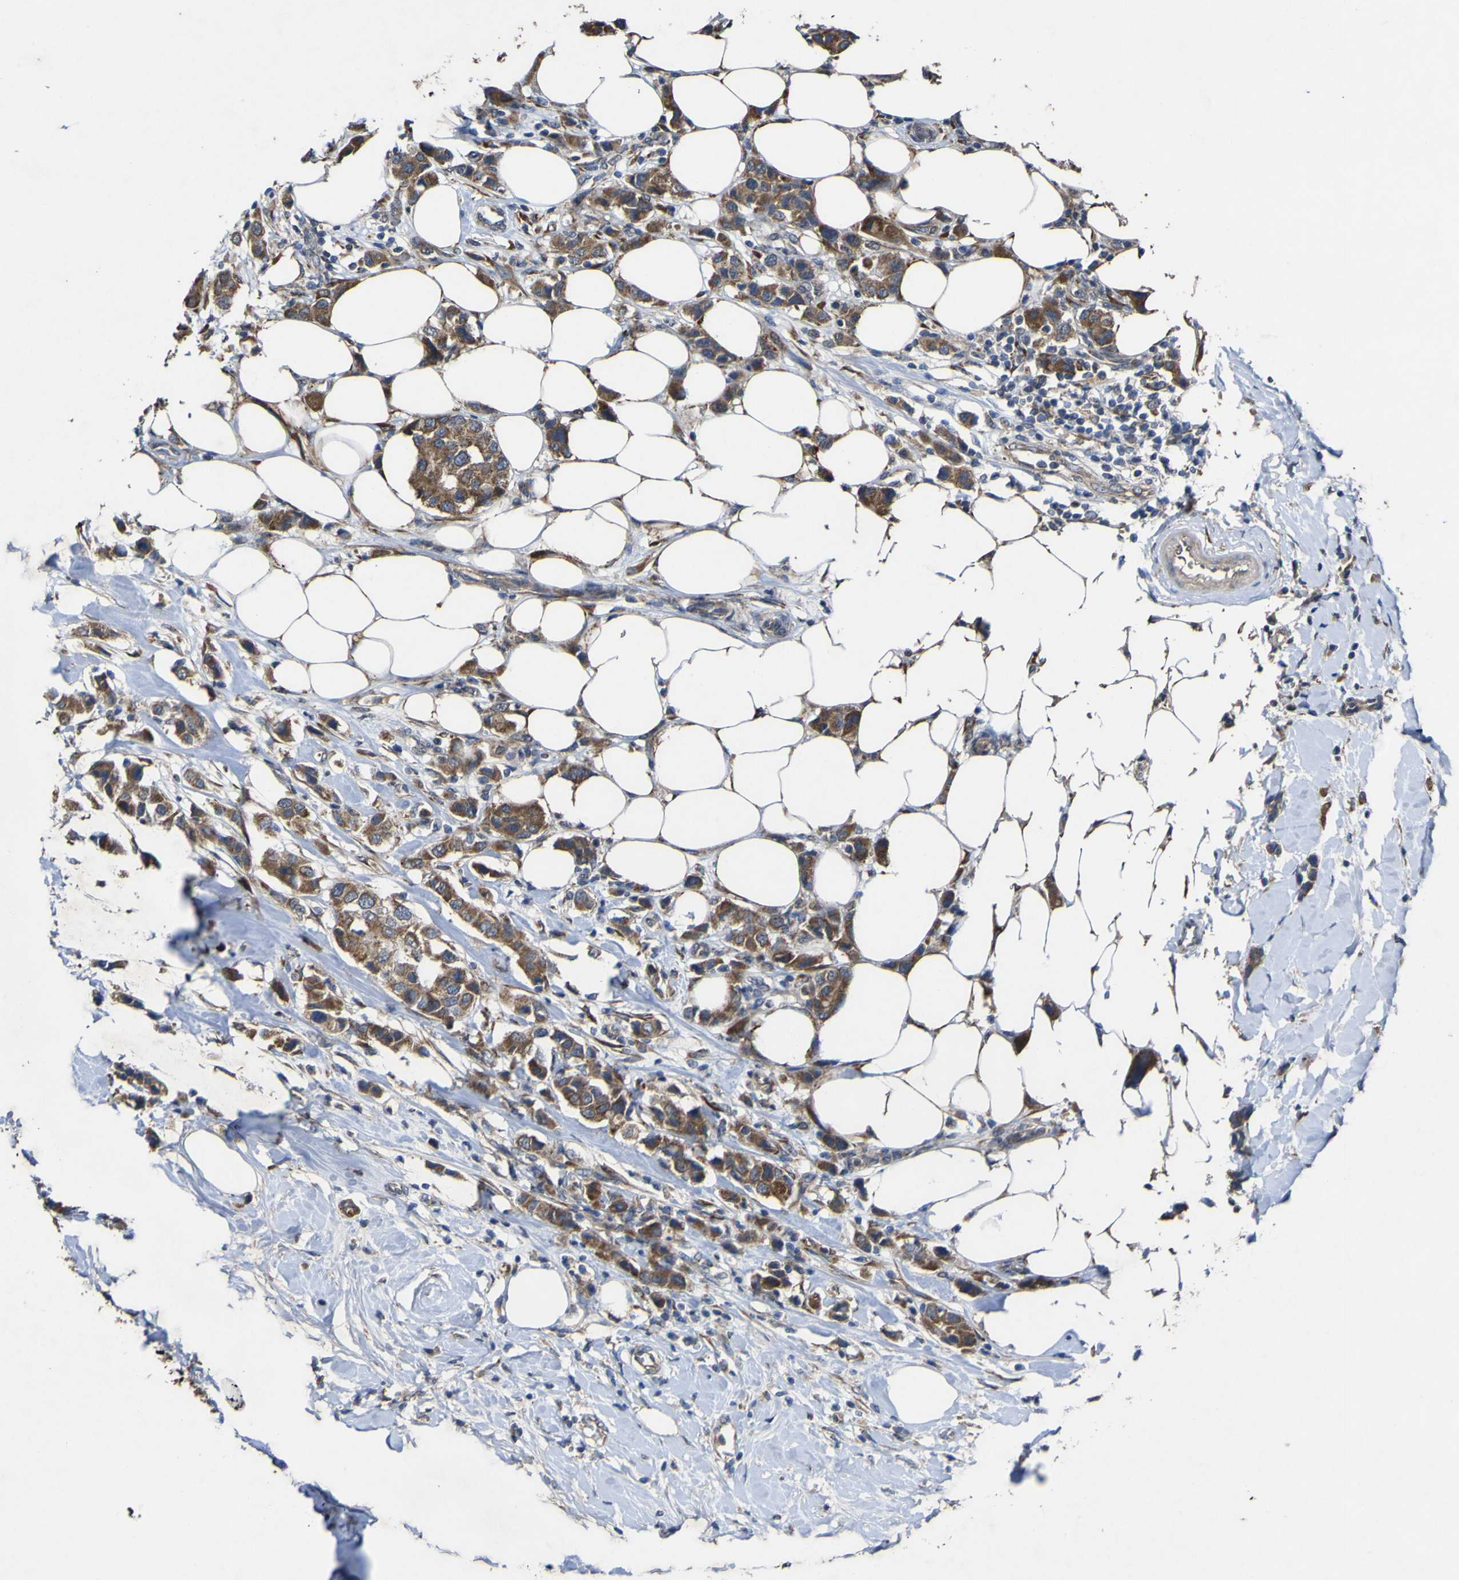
{"staining": {"intensity": "moderate", "quantity": ">75%", "location": "cytoplasmic/membranous"}, "tissue": "breast cancer", "cell_type": "Tumor cells", "image_type": "cancer", "snomed": [{"axis": "morphology", "description": "Normal tissue, NOS"}, {"axis": "morphology", "description": "Duct carcinoma"}, {"axis": "topography", "description": "Breast"}], "caption": "Protein staining of breast intraductal carcinoma tissue shows moderate cytoplasmic/membranous staining in about >75% of tumor cells.", "gene": "IRAK2", "patient": {"sex": "female", "age": 50}}